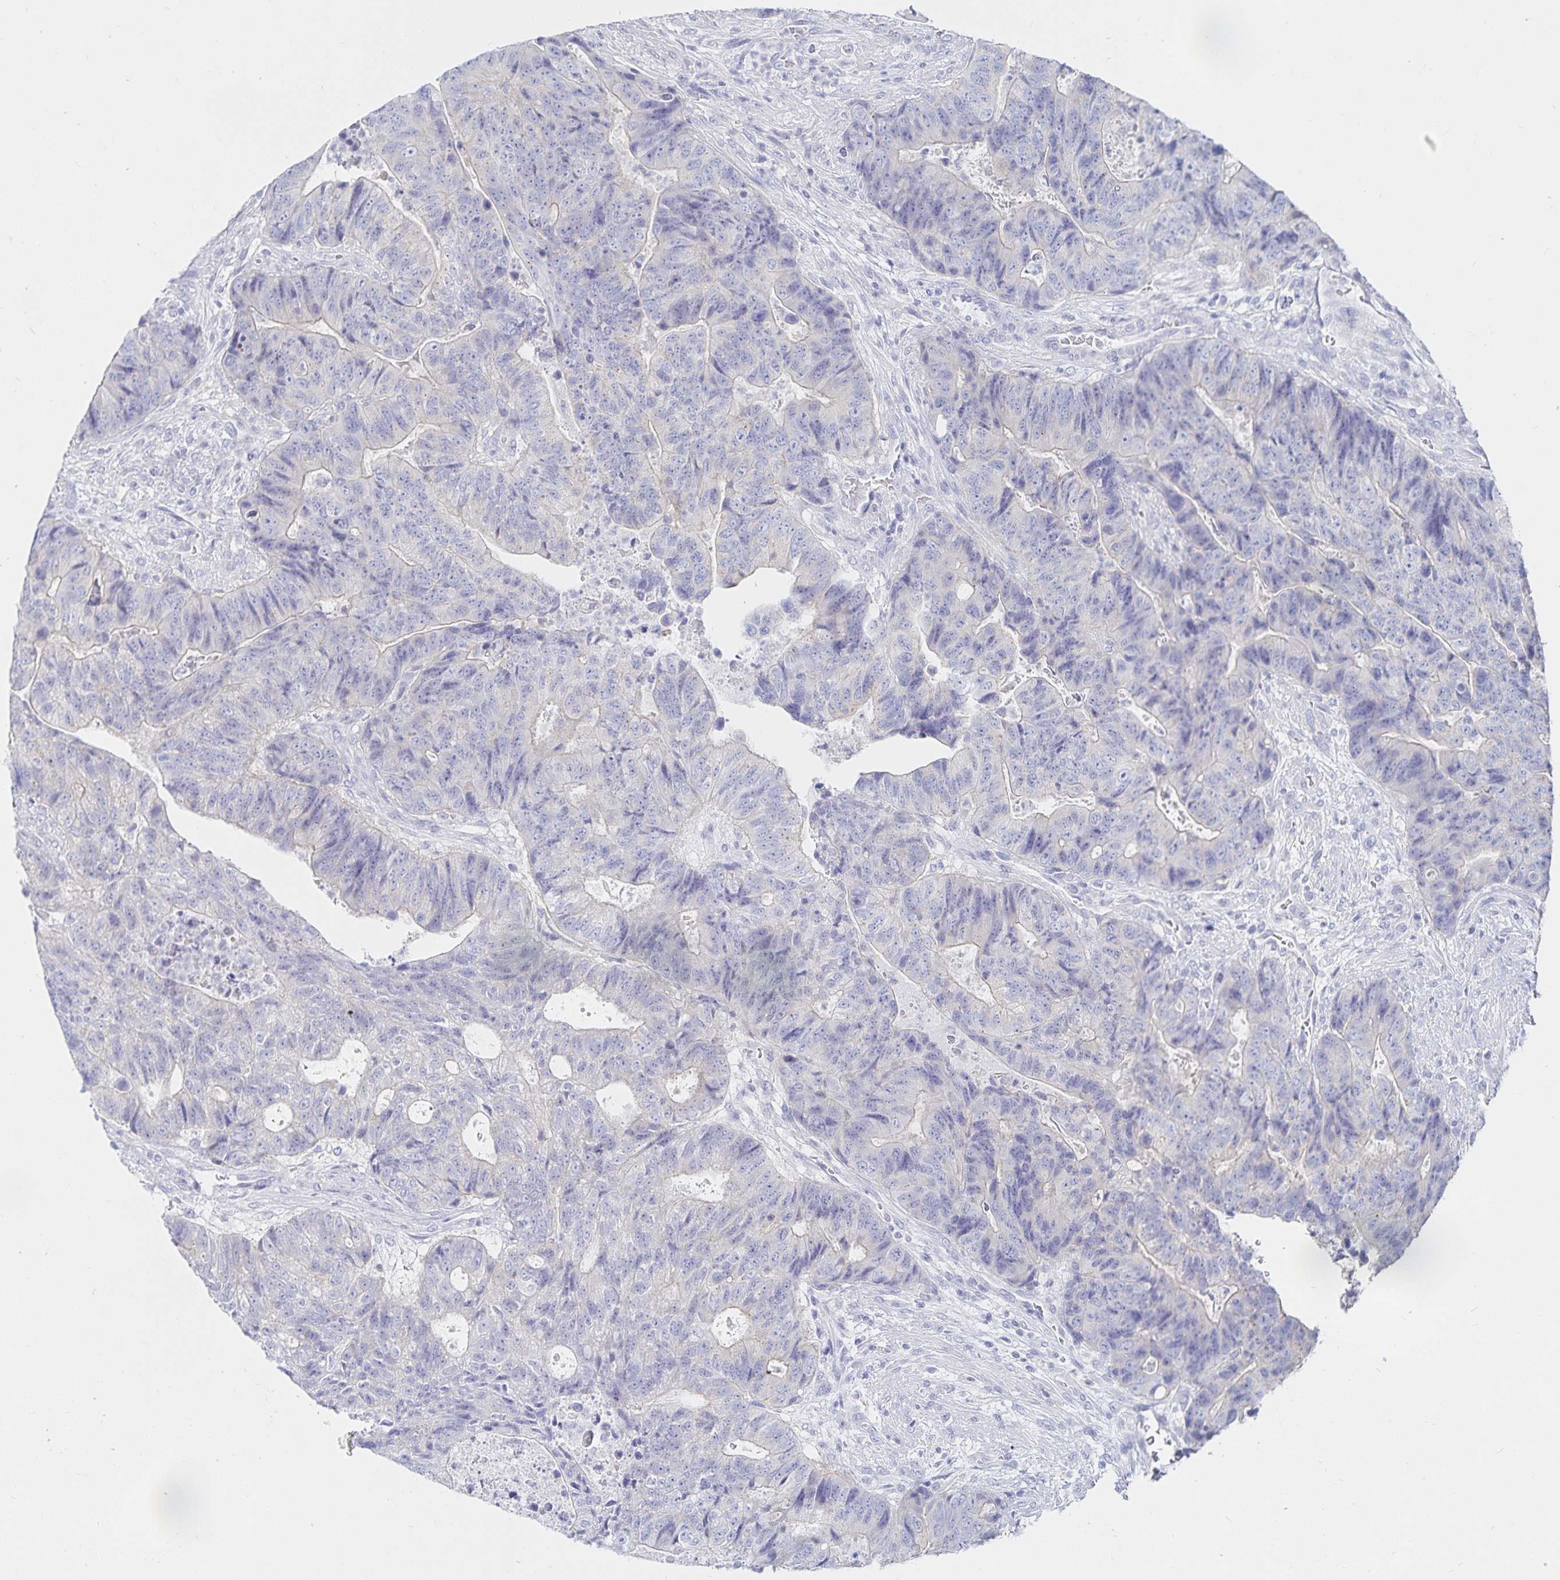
{"staining": {"intensity": "negative", "quantity": "none", "location": "none"}, "tissue": "colorectal cancer", "cell_type": "Tumor cells", "image_type": "cancer", "snomed": [{"axis": "morphology", "description": "Normal tissue, NOS"}, {"axis": "morphology", "description": "Adenocarcinoma, NOS"}, {"axis": "topography", "description": "Colon"}], "caption": "Tumor cells are negative for protein expression in human colorectal cancer (adenocarcinoma).", "gene": "TNIP1", "patient": {"sex": "female", "age": 48}}